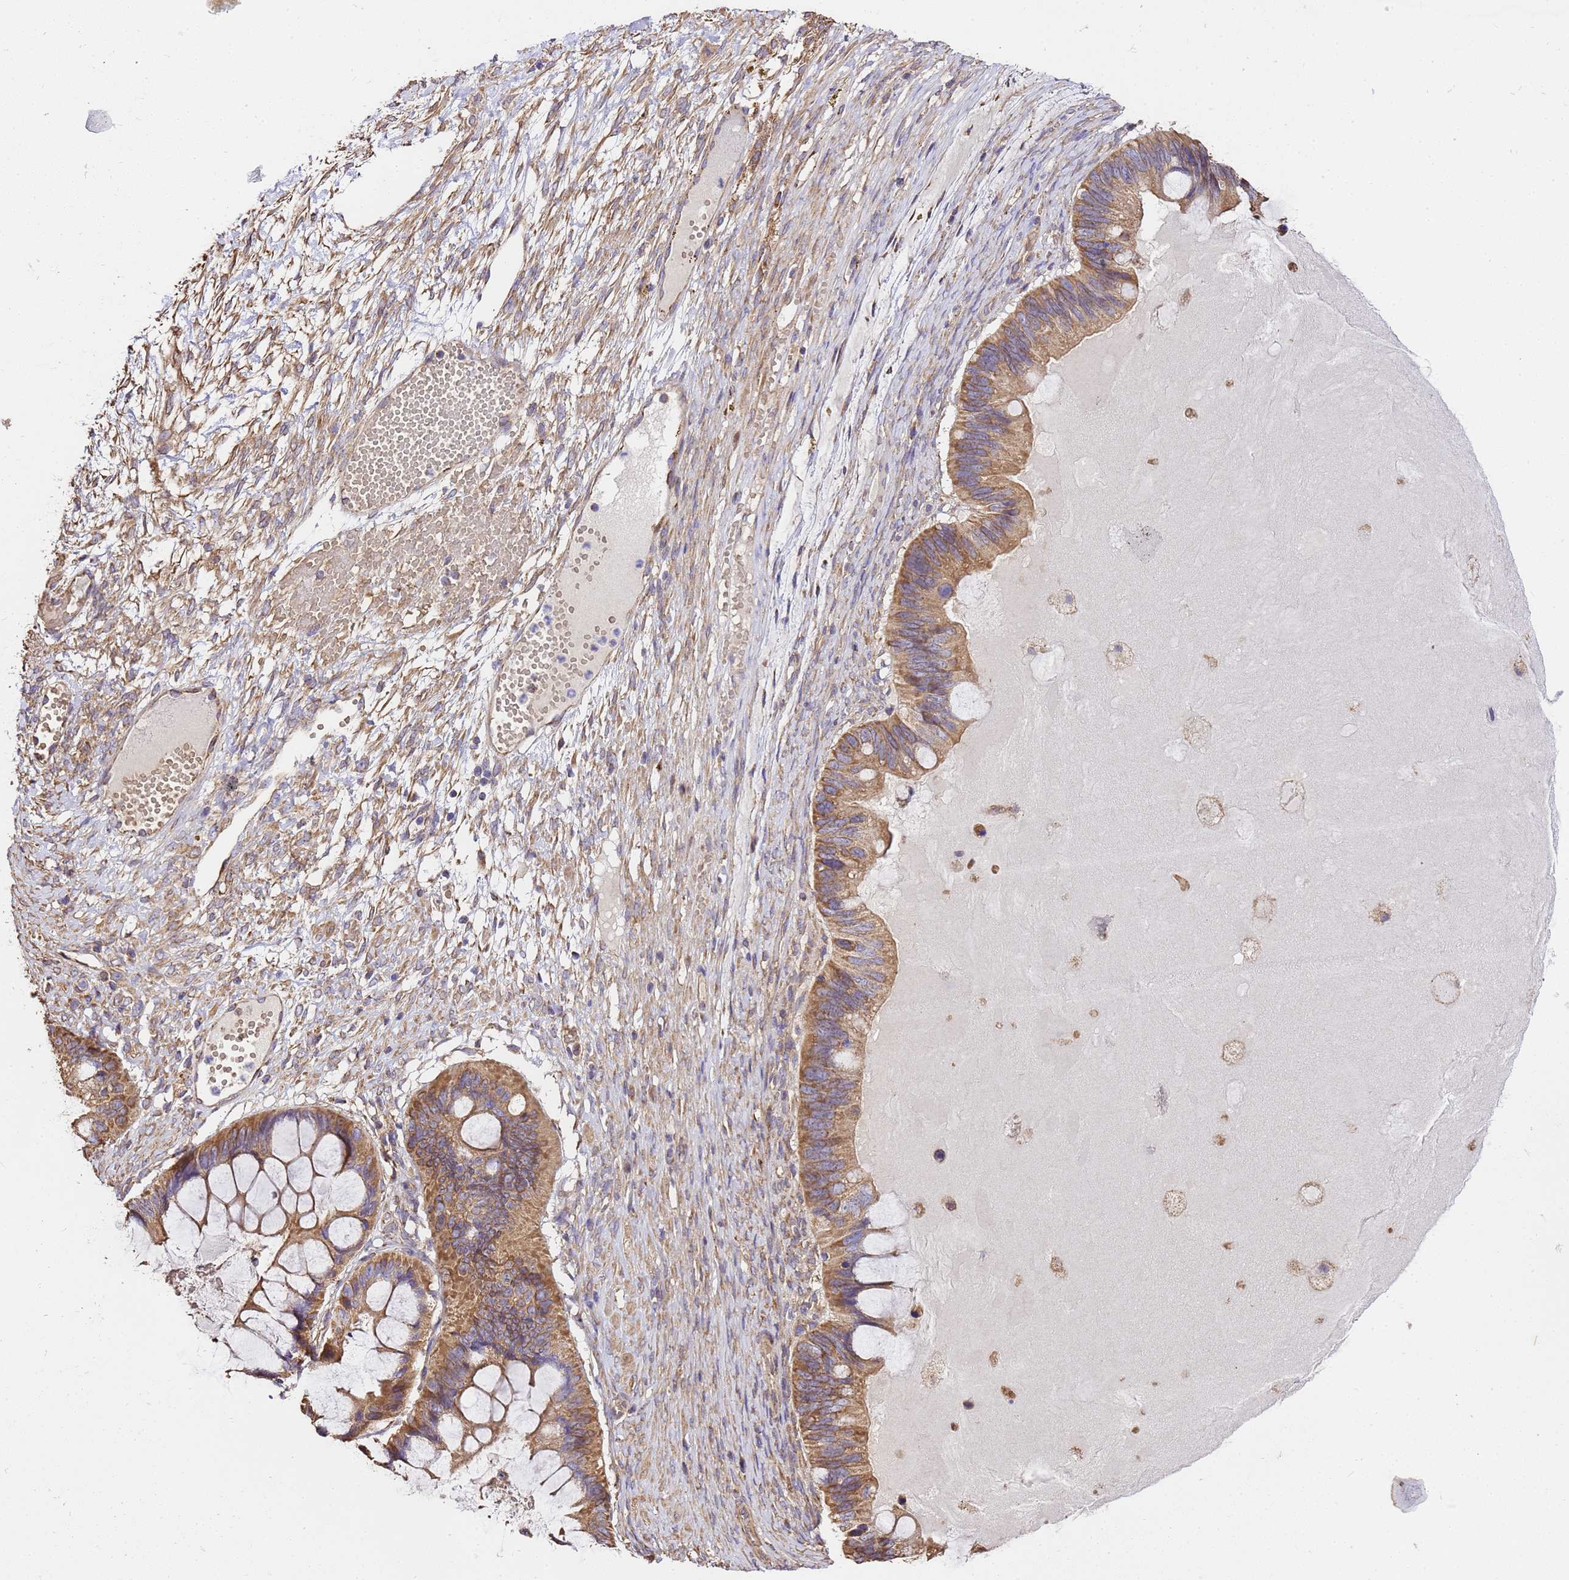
{"staining": {"intensity": "moderate", "quantity": ">75%", "location": "cytoplasmic/membranous"}, "tissue": "ovarian cancer", "cell_type": "Tumor cells", "image_type": "cancer", "snomed": [{"axis": "morphology", "description": "Cystadenocarcinoma, mucinous, NOS"}, {"axis": "topography", "description": "Ovary"}], "caption": "Immunohistochemistry (IHC) image of human ovarian mucinous cystadenocarcinoma stained for a protein (brown), which shows medium levels of moderate cytoplasmic/membranous positivity in about >75% of tumor cells.", "gene": "LRRIQ1", "patient": {"sex": "female", "age": 61}}